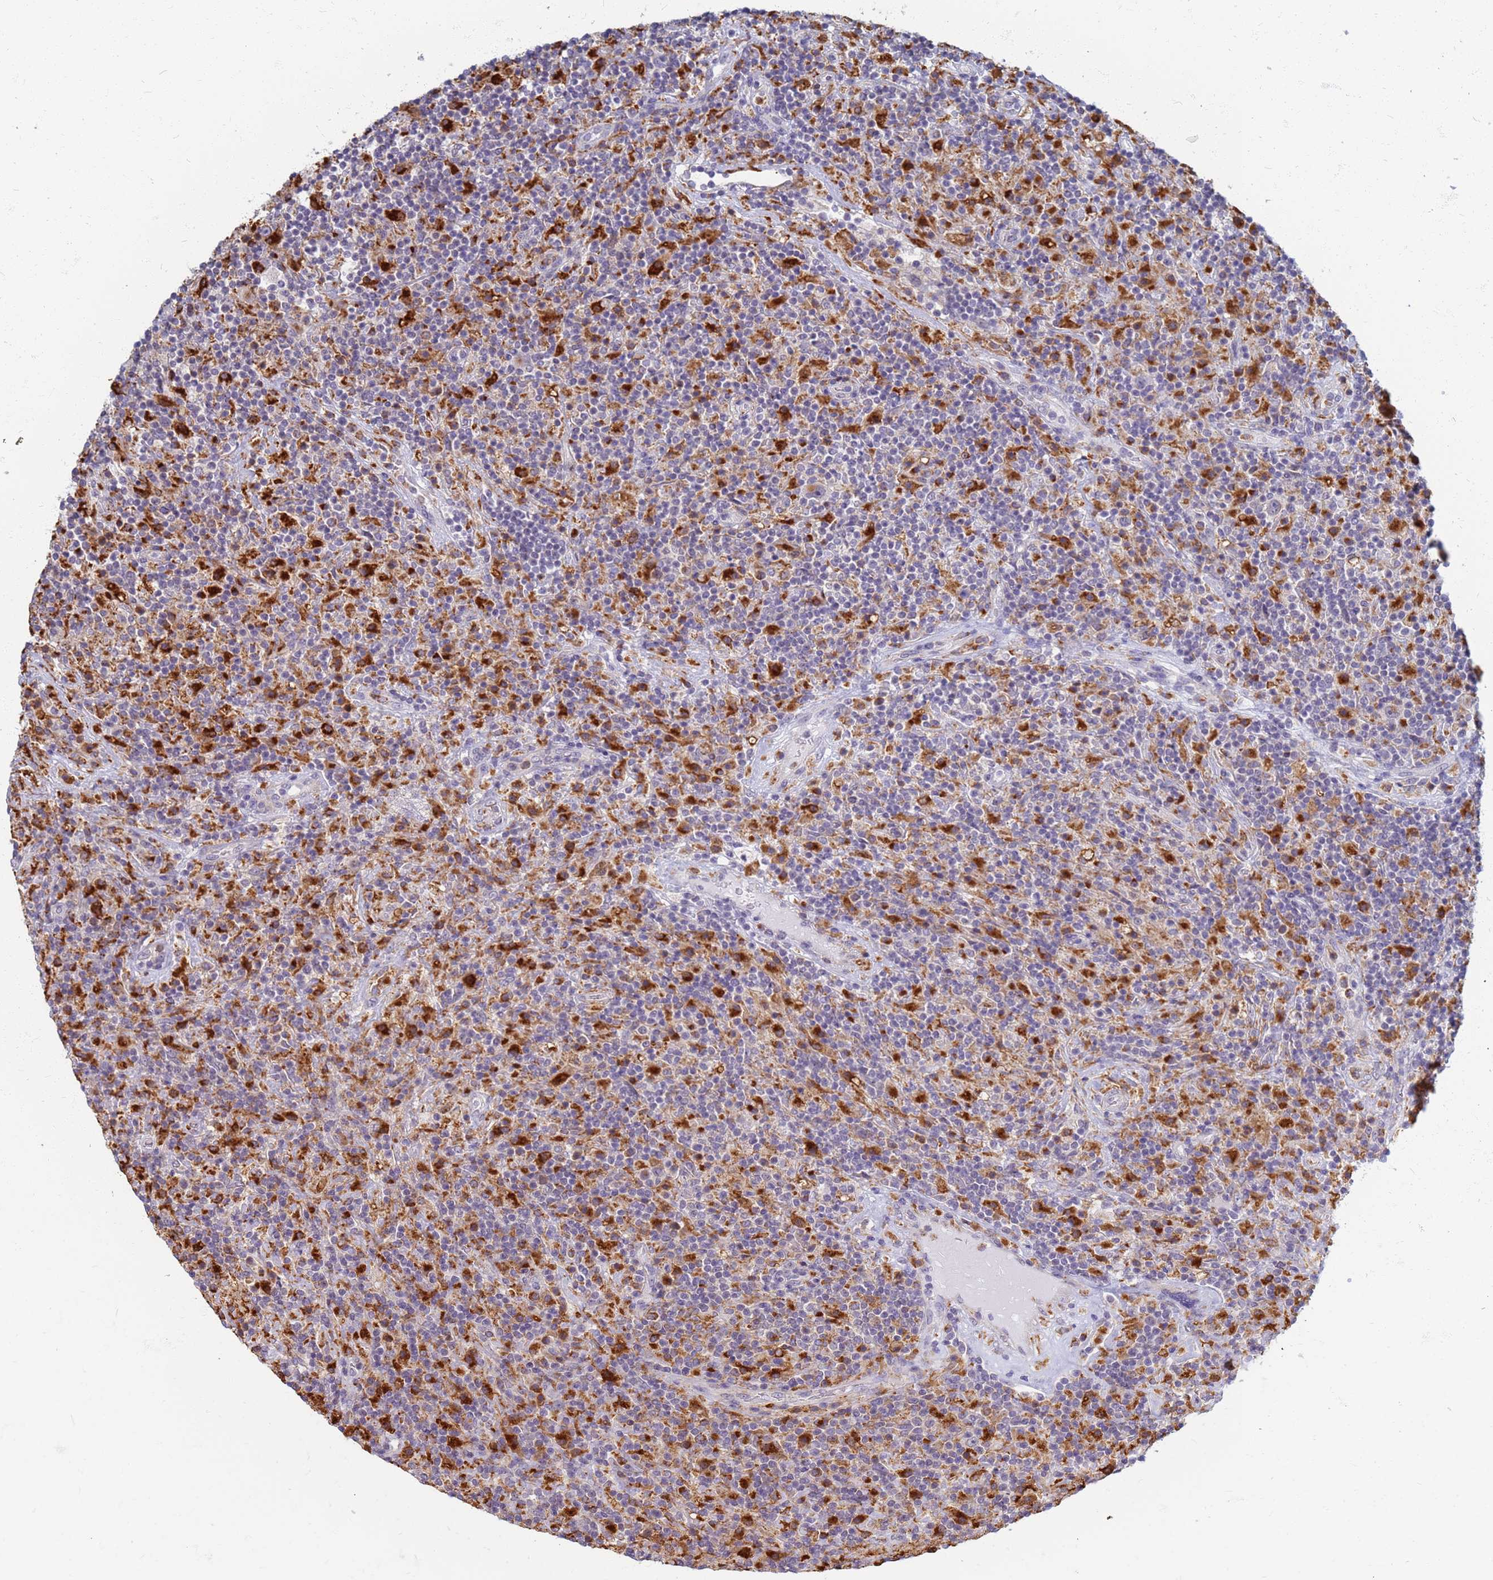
{"staining": {"intensity": "negative", "quantity": "none", "location": "none"}, "tissue": "lymphoma", "cell_type": "Tumor cells", "image_type": "cancer", "snomed": [{"axis": "morphology", "description": "Hodgkin's disease, NOS"}, {"axis": "topography", "description": "Lymph node"}], "caption": "An immunohistochemistry (IHC) histopathology image of Hodgkin's disease is shown. There is no staining in tumor cells of Hodgkin's disease.", "gene": "ATP6V1E1", "patient": {"sex": "male", "age": 70}}